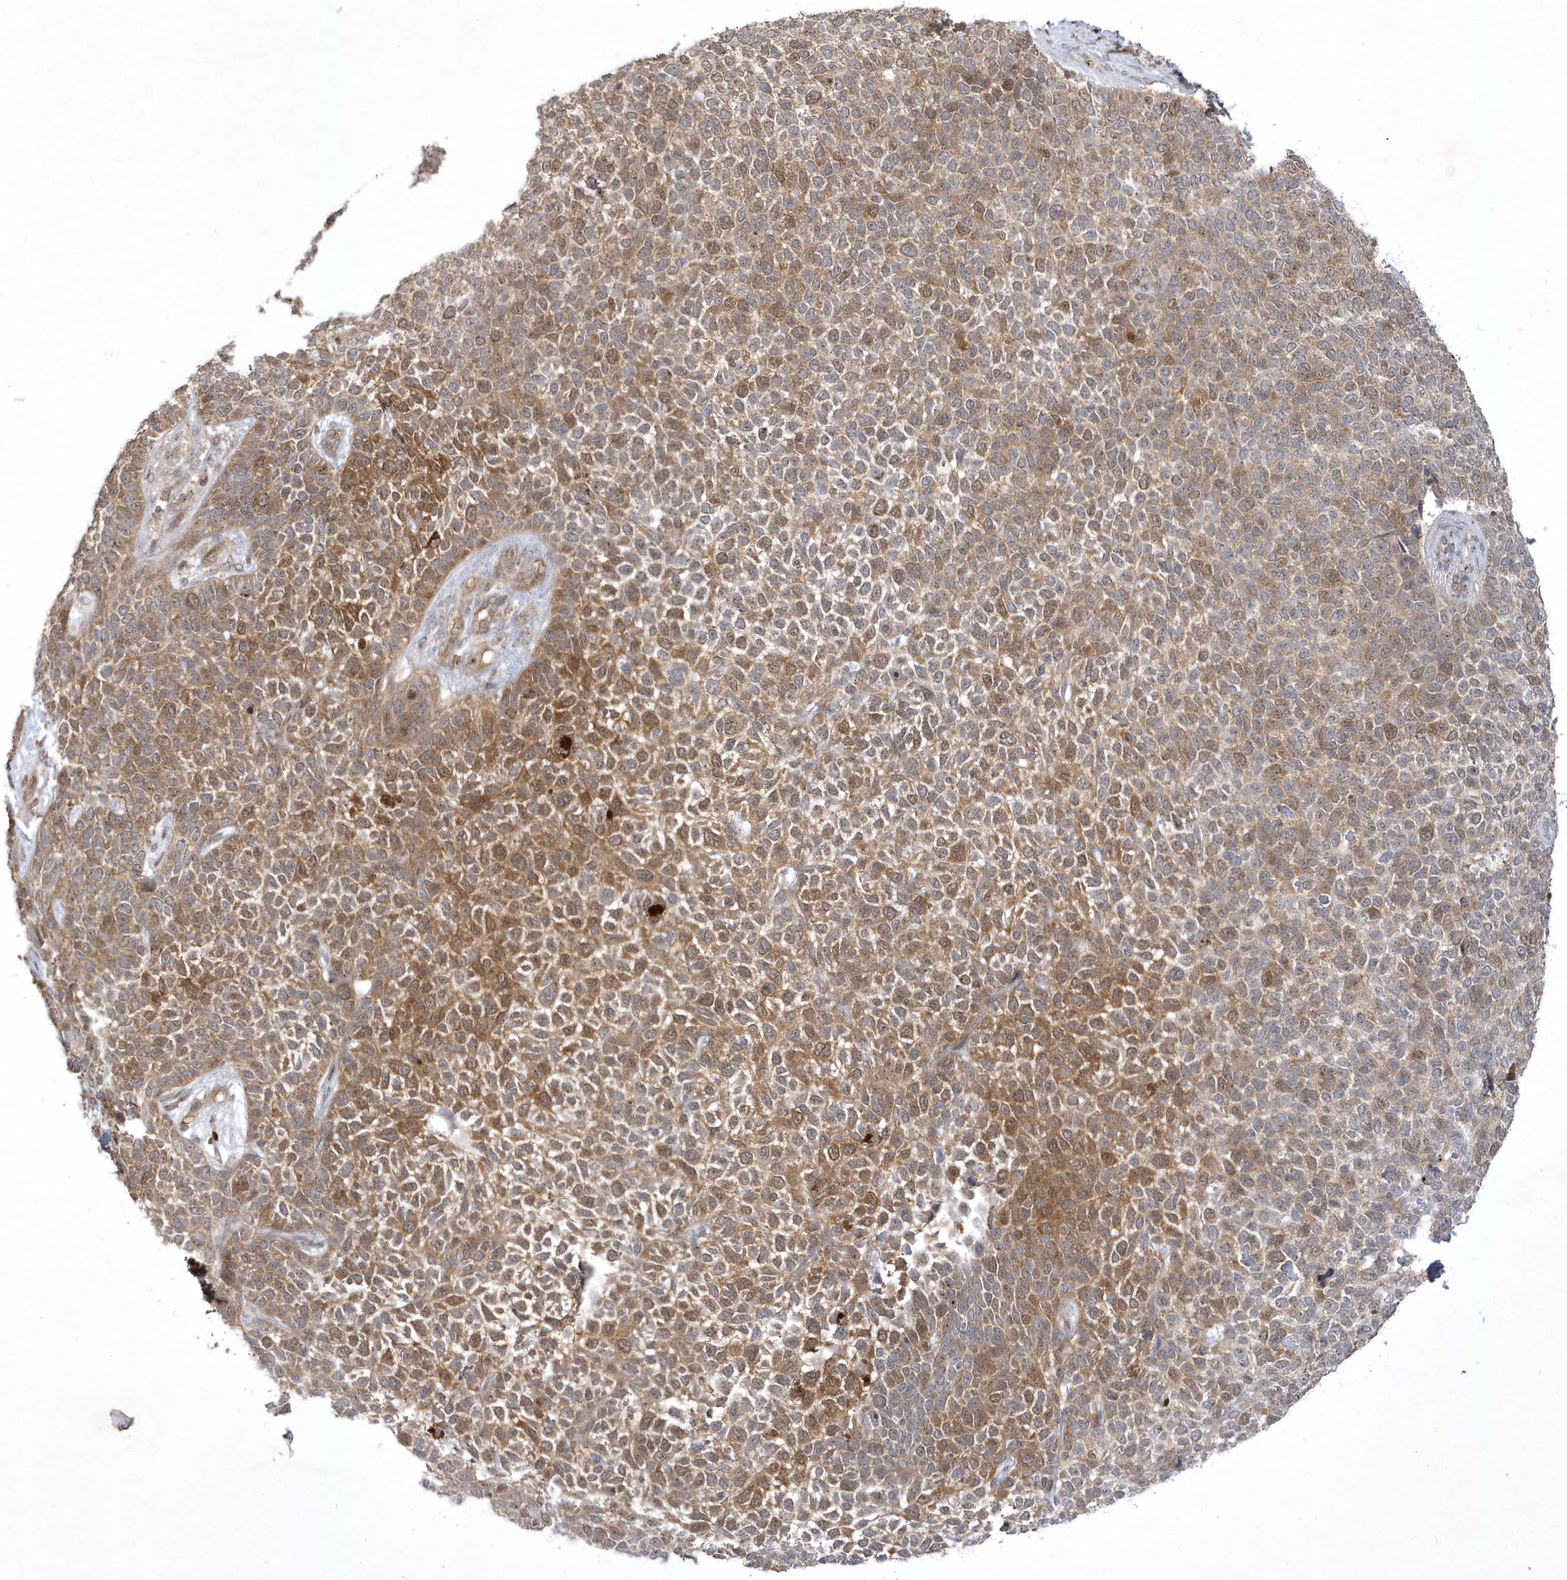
{"staining": {"intensity": "moderate", "quantity": ">75%", "location": "cytoplasmic/membranous,nuclear"}, "tissue": "skin cancer", "cell_type": "Tumor cells", "image_type": "cancer", "snomed": [{"axis": "morphology", "description": "Basal cell carcinoma"}, {"axis": "topography", "description": "Skin"}], "caption": "DAB immunohistochemical staining of skin cancer exhibits moderate cytoplasmic/membranous and nuclear protein expression in approximately >75% of tumor cells. The staining was performed using DAB to visualize the protein expression in brown, while the nuclei were stained in blue with hematoxylin (Magnification: 20x).", "gene": "NAF1", "patient": {"sex": "female", "age": 84}}